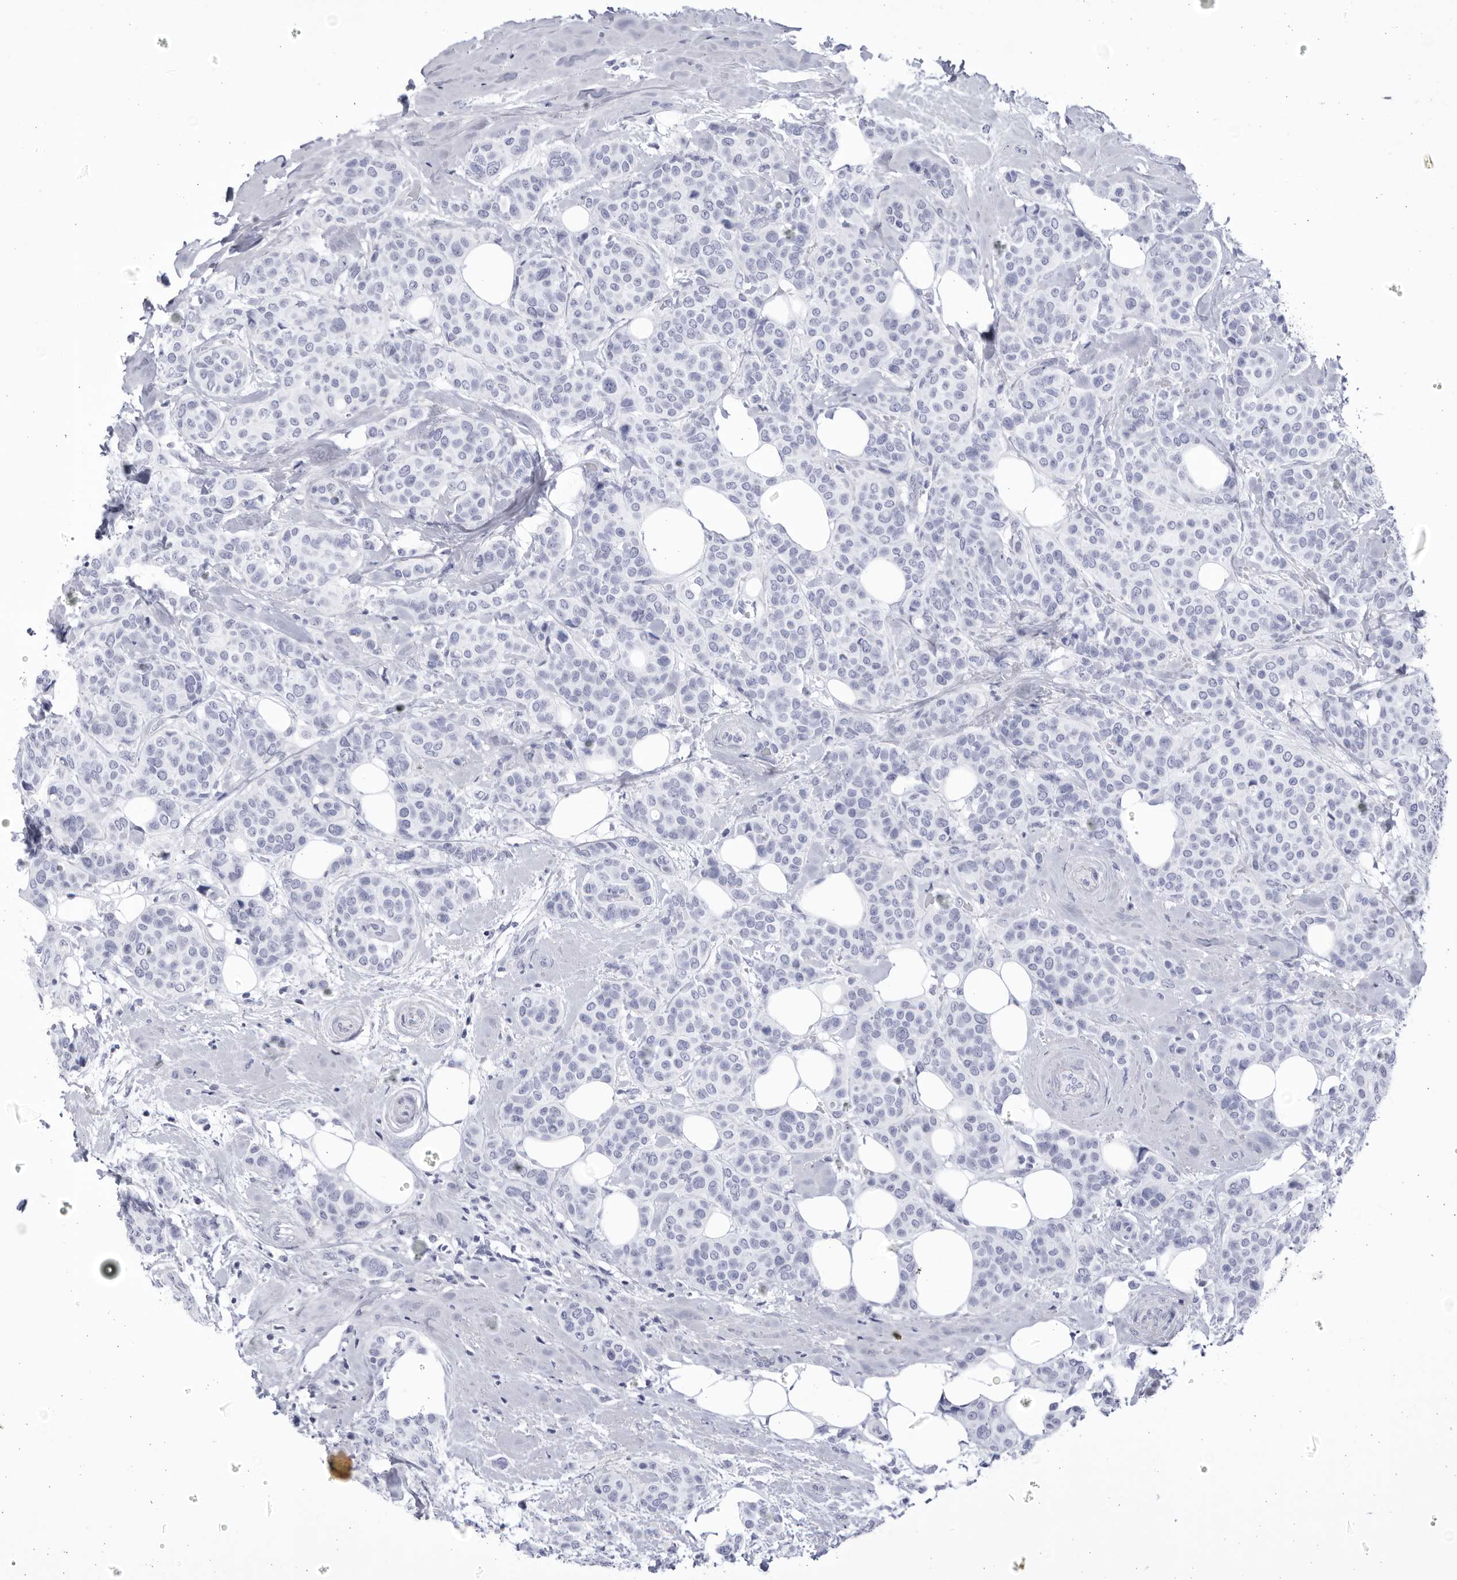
{"staining": {"intensity": "negative", "quantity": "none", "location": "none"}, "tissue": "breast cancer", "cell_type": "Tumor cells", "image_type": "cancer", "snomed": [{"axis": "morphology", "description": "Lobular carcinoma"}, {"axis": "topography", "description": "Breast"}], "caption": "Immunohistochemistry image of lobular carcinoma (breast) stained for a protein (brown), which displays no expression in tumor cells.", "gene": "CCDC181", "patient": {"sex": "female", "age": 51}}